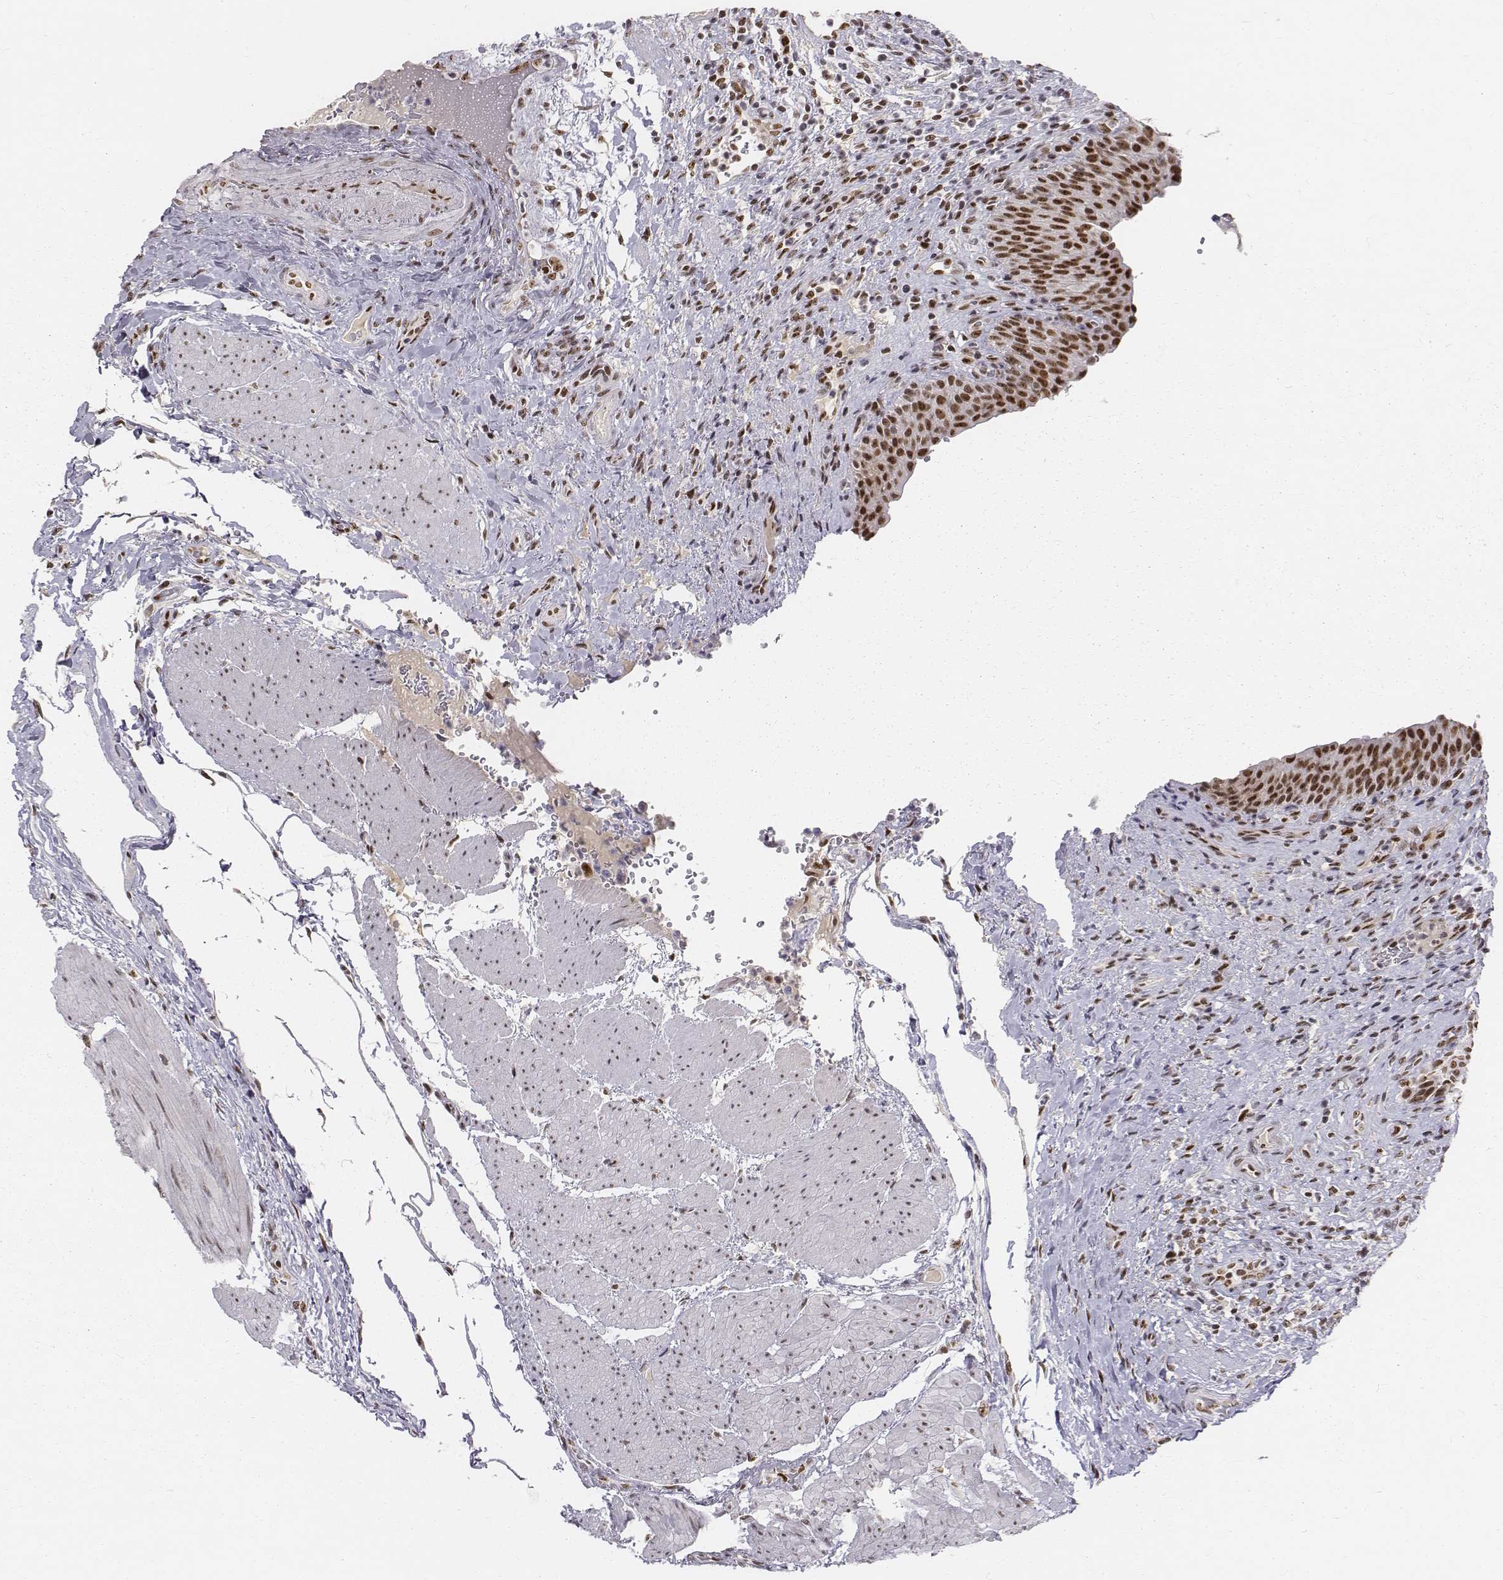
{"staining": {"intensity": "moderate", "quantity": ">75%", "location": "nuclear"}, "tissue": "urinary bladder", "cell_type": "Urothelial cells", "image_type": "normal", "snomed": [{"axis": "morphology", "description": "Normal tissue, NOS"}, {"axis": "topography", "description": "Urinary bladder"}], "caption": "High-magnification brightfield microscopy of normal urinary bladder stained with DAB (3,3'-diaminobenzidine) (brown) and counterstained with hematoxylin (blue). urothelial cells exhibit moderate nuclear positivity is seen in about>75% of cells.", "gene": "PHF6", "patient": {"sex": "male", "age": 66}}